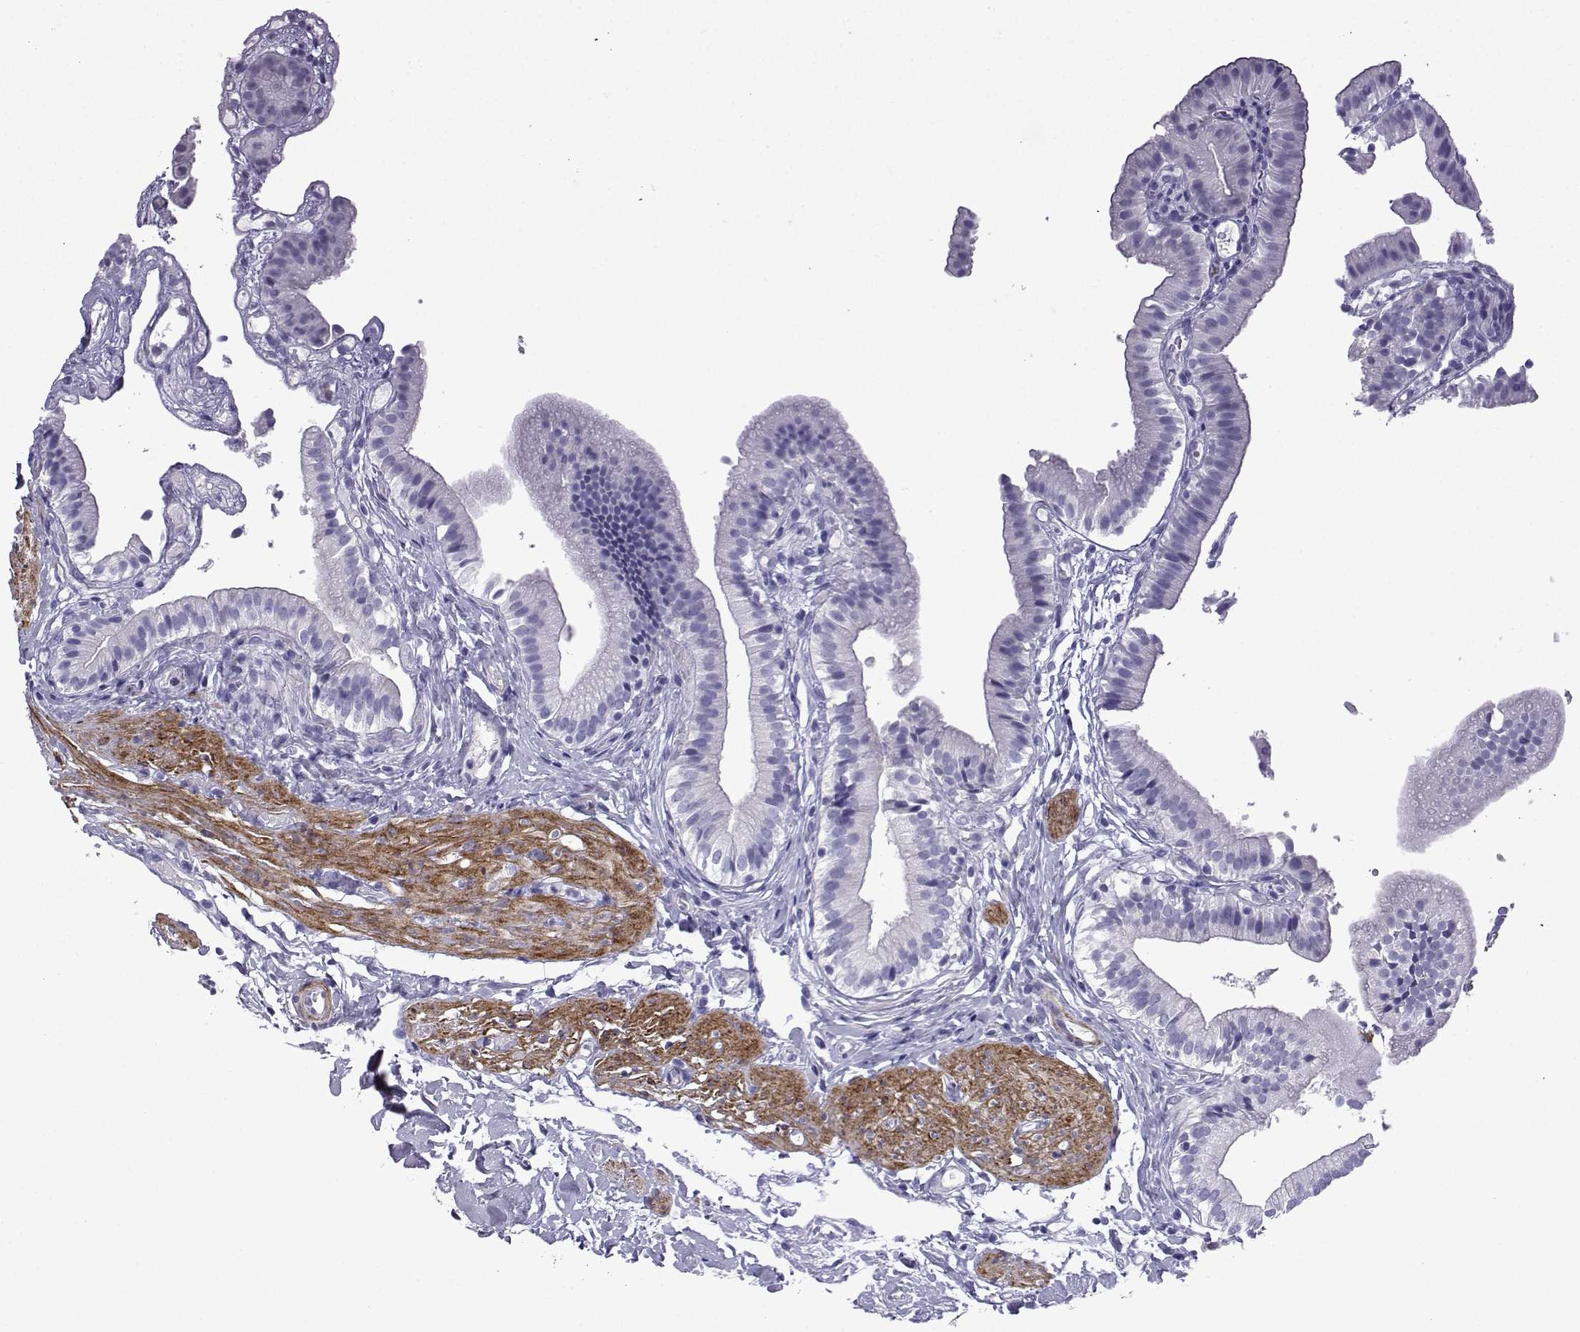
{"staining": {"intensity": "negative", "quantity": "none", "location": "none"}, "tissue": "gallbladder", "cell_type": "Glandular cells", "image_type": "normal", "snomed": [{"axis": "morphology", "description": "Normal tissue, NOS"}, {"axis": "topography", "description": "Gallbladder"}], "caption": "High magnification brightfield microscopy of unremarkable gallbladder stained with DAB (brown) and counterstained with hematoxylin (blue): glandular cells show no significant expression. The staining was performed using DAB to visualize the protein expression in brown, while the nuclei were stained in blue with hematoxylin (Magnification: 20x).", "gene": "KCNF1", "patient": {"sex": "female", "age": 47}}